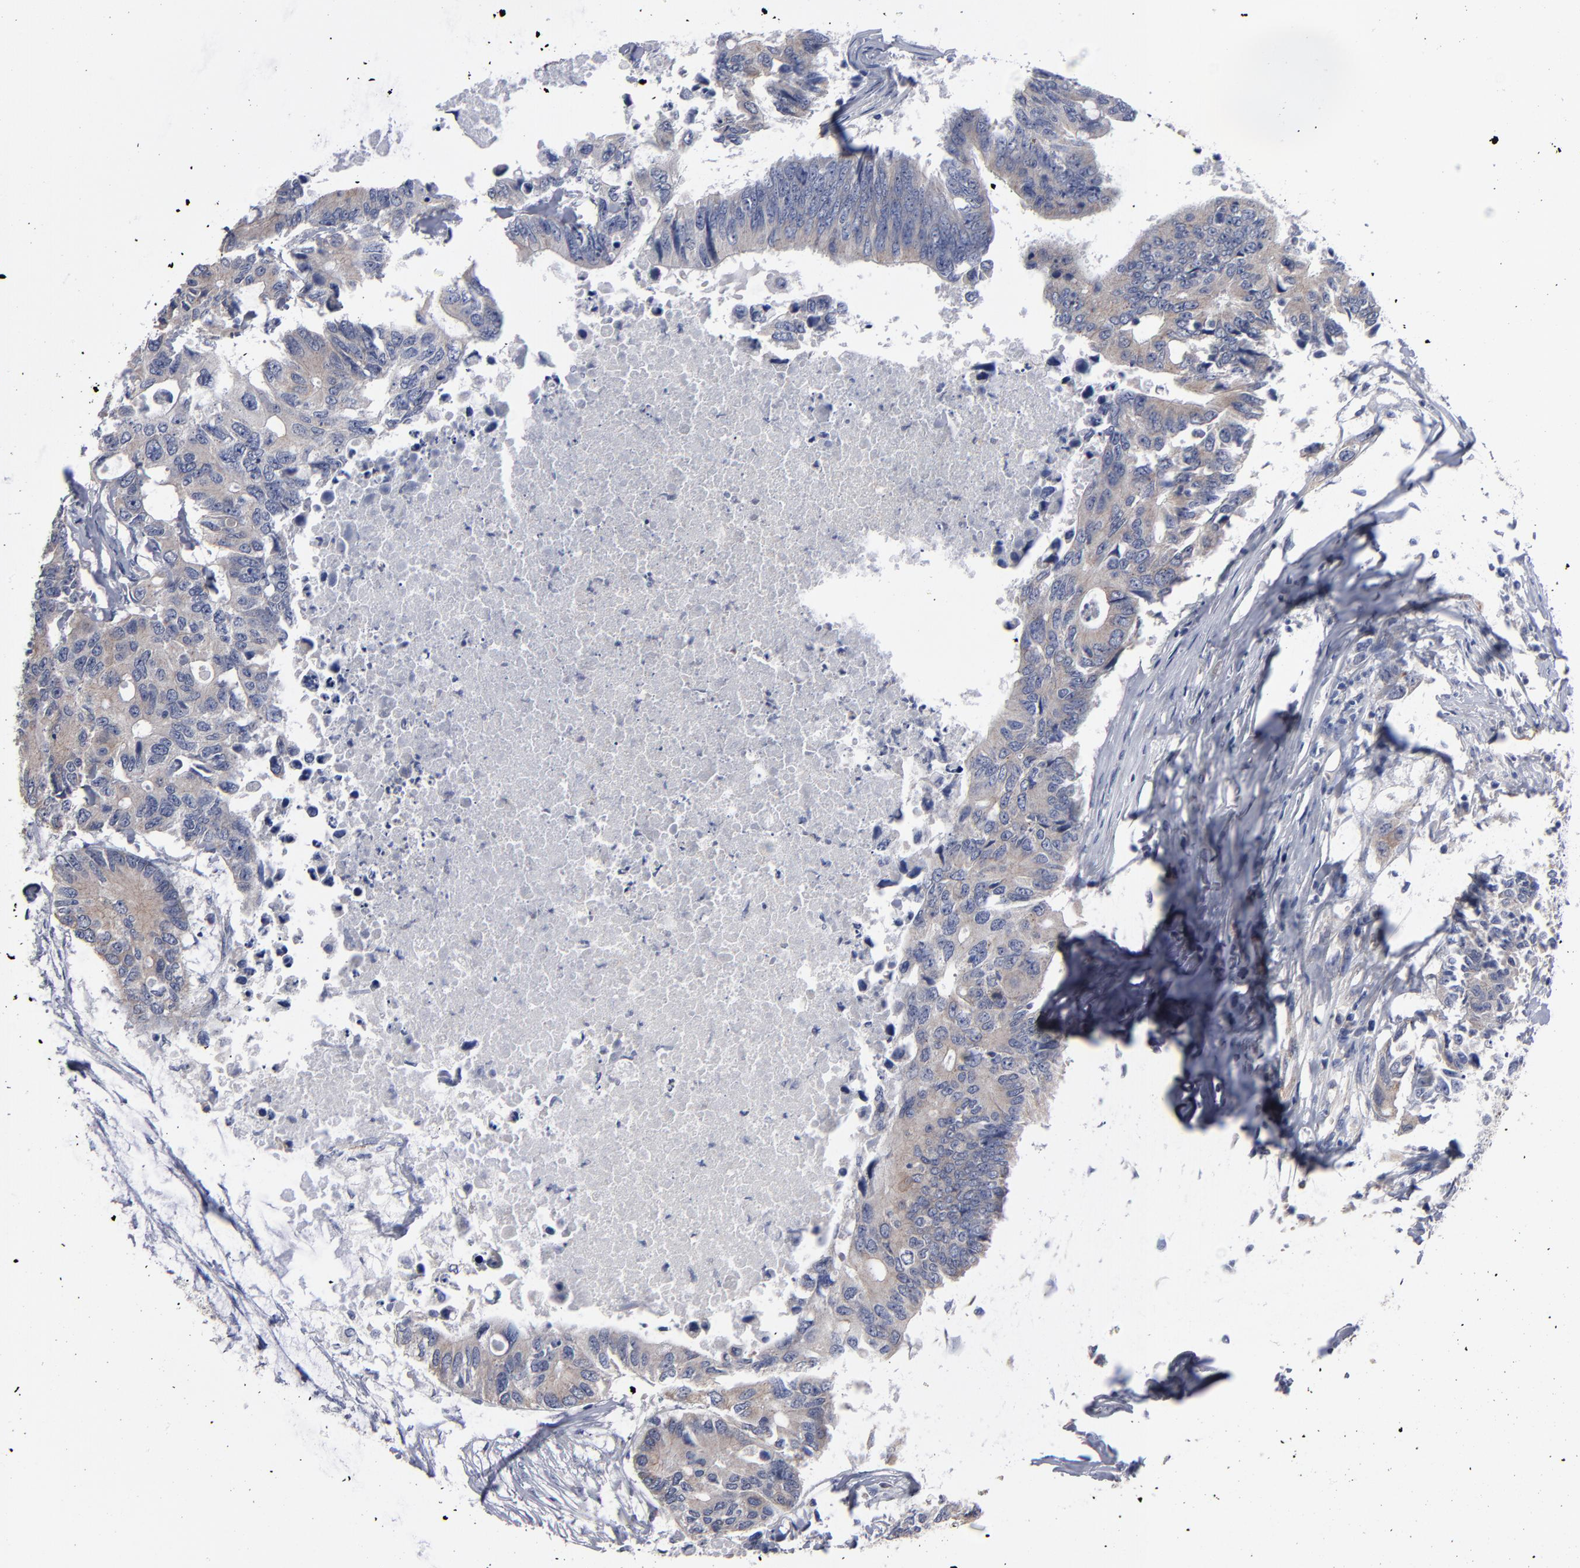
{"staining": {"intensity": "weak", "quantity": ">75%", "location": "cytoplasmic/membranous"}, "tissue": "colorectal cancer", "cell_type": "Tumor cells", "image_type": "cancer", "snomed": [{"axis": "morphology", "description": "Adenocarcinoma, NOS"}, {"axis": "topography", "description": "Colon"}], "caption": "The immunohistochemical stain labels weak cytoplasmic/membranous expression in tumor cells of colorectal cancer (adenocarcinoma) tissue. (IHC, brightfield microscopy, high magnification).", "gene": "ZNF175", "patient": {"sex": "male", "age": 71}}